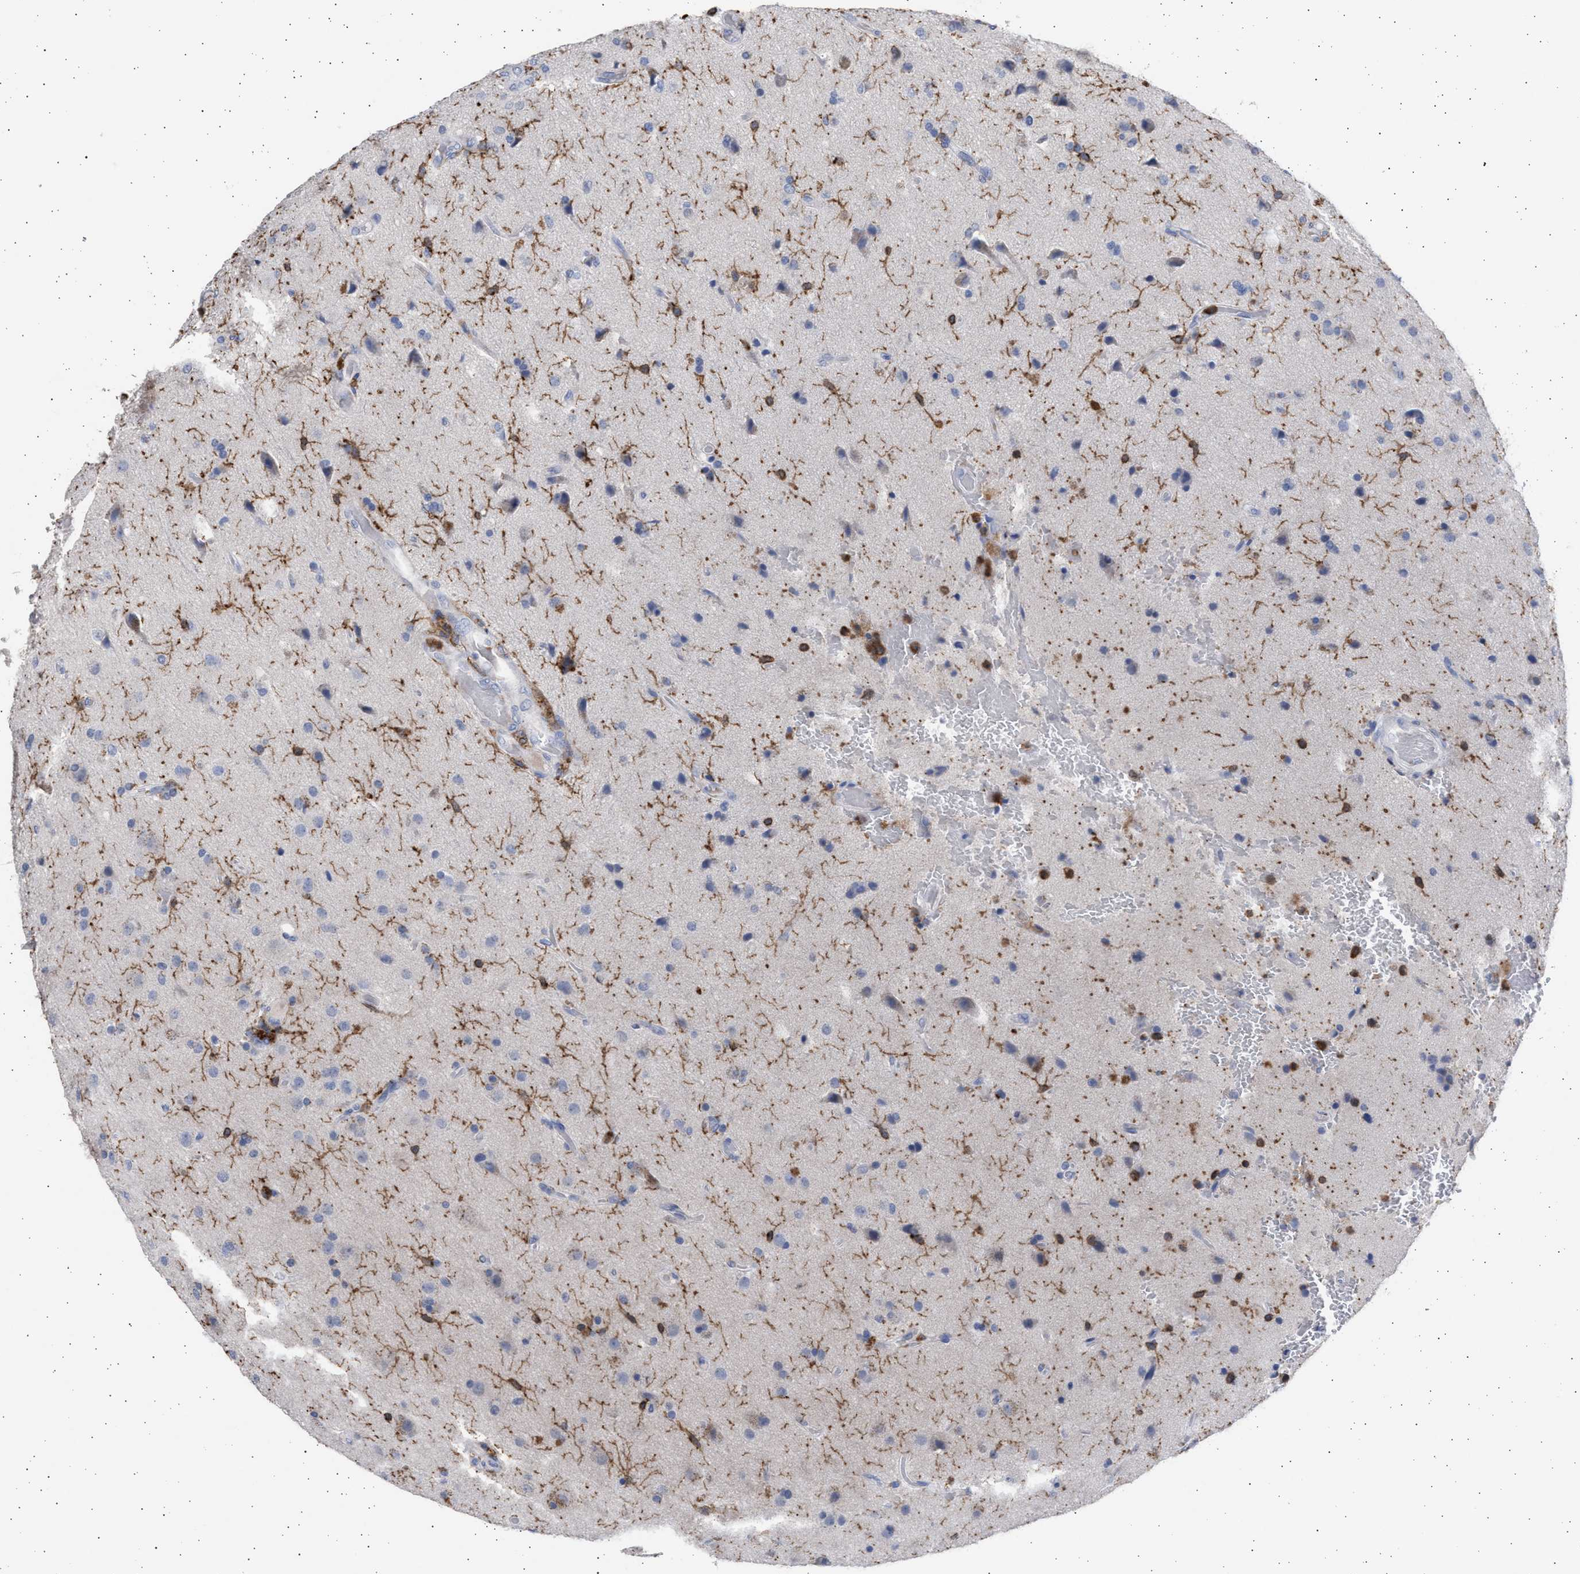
{"staining": {"intensity": "negative", "quantity": "none", "location": "none"}, "tissue": "glioma", "cell_type": "Tumor cells", "image_type": "cancer", "snomed": [{"axis": "morphology", "description": "Normal tissue, NOS"}, {"axis": "morphology", "description": "Glioma, malignant, High grade"}, {"axis": "topography", "description": "Cerebral cortex"}], "caption": "Immunohistochemistry micrograph of neoplastic tissue: glioma stained with DAB (3,3'-diaminobenzidine) shows no significant protein staining in tumor cells.", "gene": "FCER1A", "patient": {"sex": "male", "age": 77}}